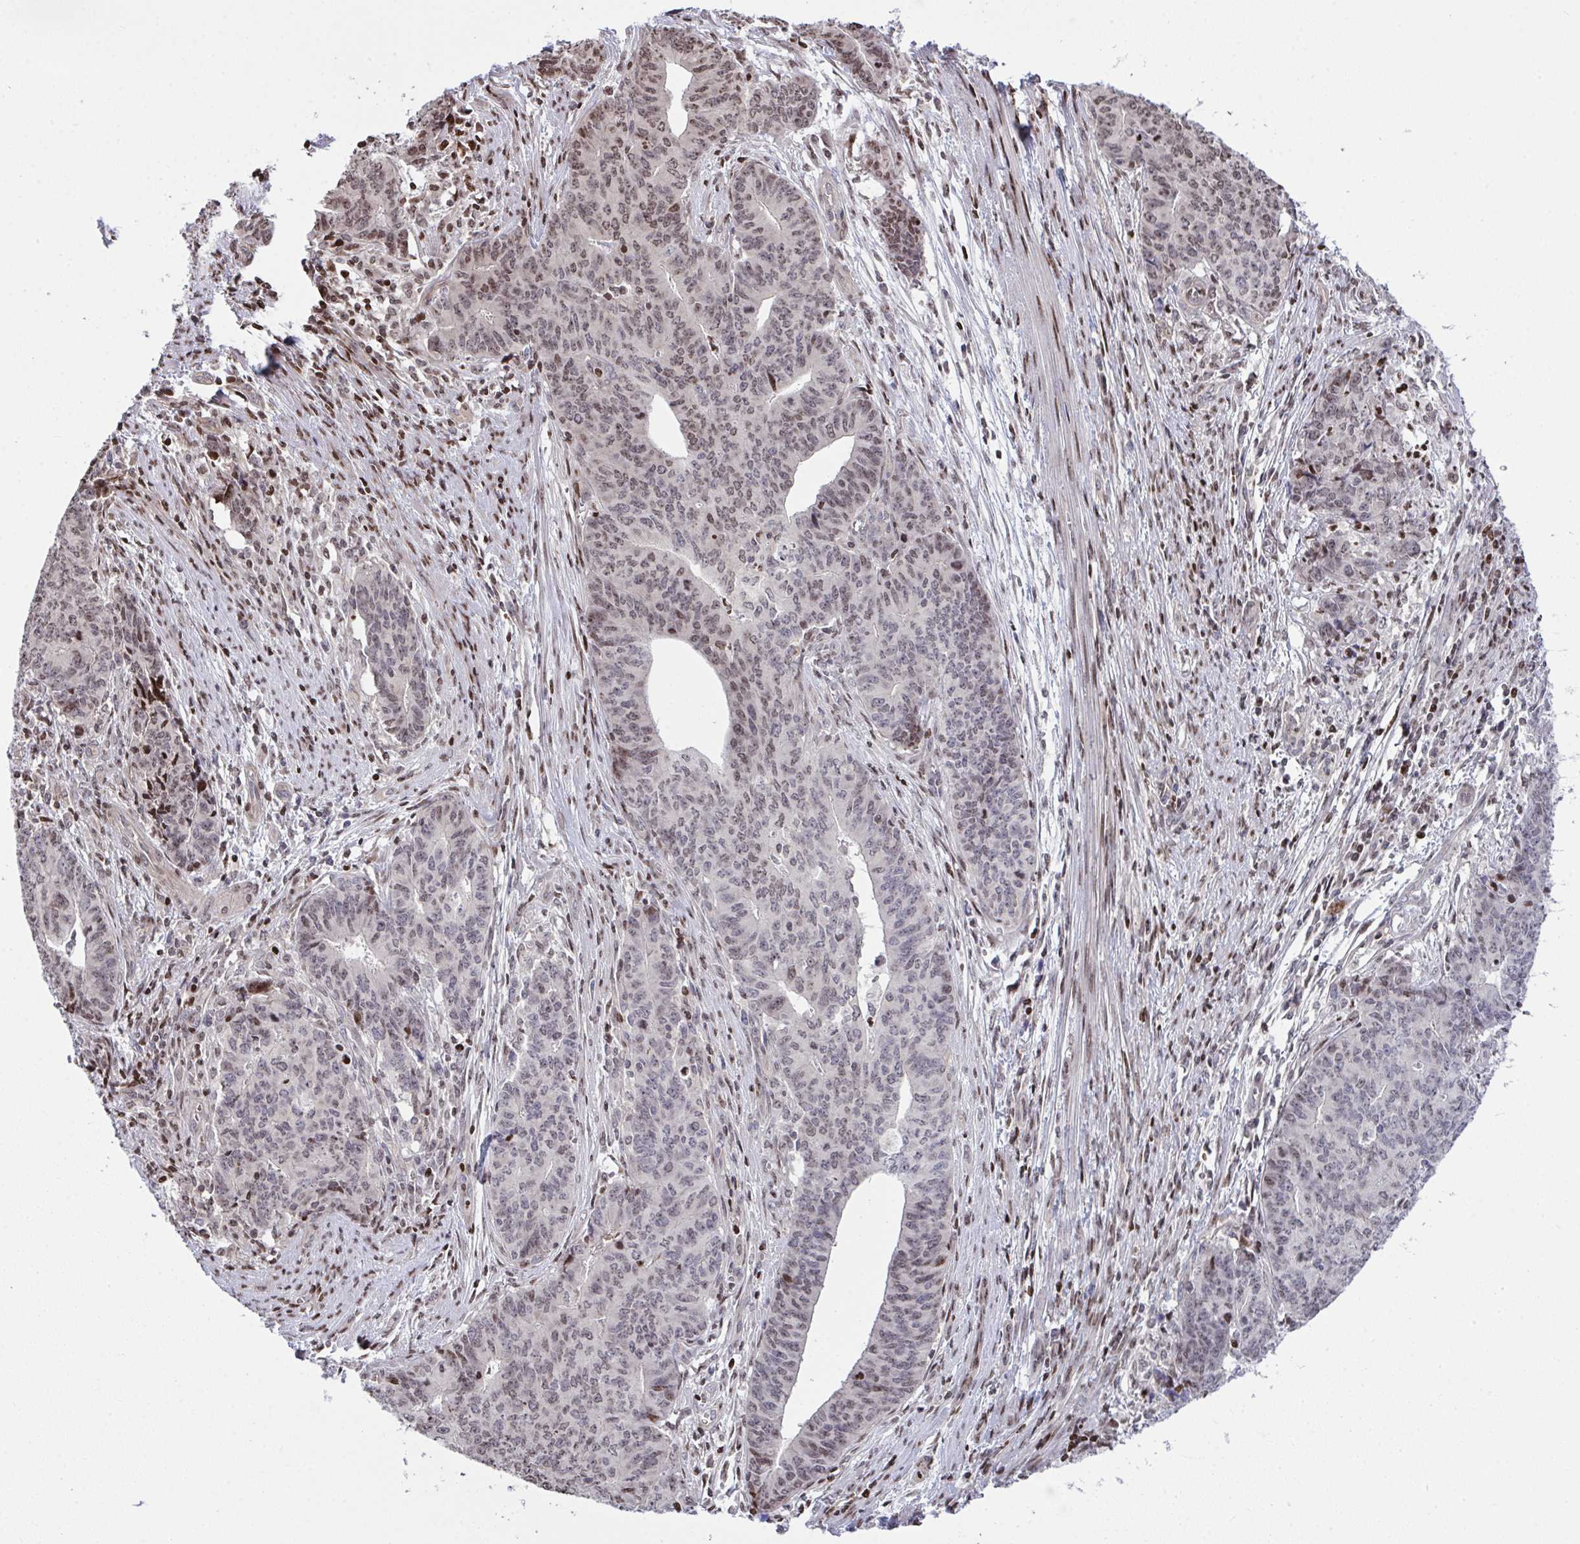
{"staining": {"intensity": "weak", "quantity": ">75%", "location": "nuclear"}, "tissue": "endometrial cancer", "cell_type": "Tumor cells", "image_type": "cancer", "snomed": [{"axis": "morphology", "description": "Adenocarcinoma, NOS"}, {"axis": "topography", "description": "Endometrium"}], "caption": "Immunohistochemistry staining of endometrial cancer, which shows low levels of weak nuclear staining in about >75% of tumor cells indicating weak nuclear protein positivity. The staining was performed using DAB (3,3'-diaminobenzidine) (brown) for protein detection and nuclei were counterstained in hematoxylin (blue).", "gene": "RAPGEF5", "patient": {"sex": "female", "age": 59}}